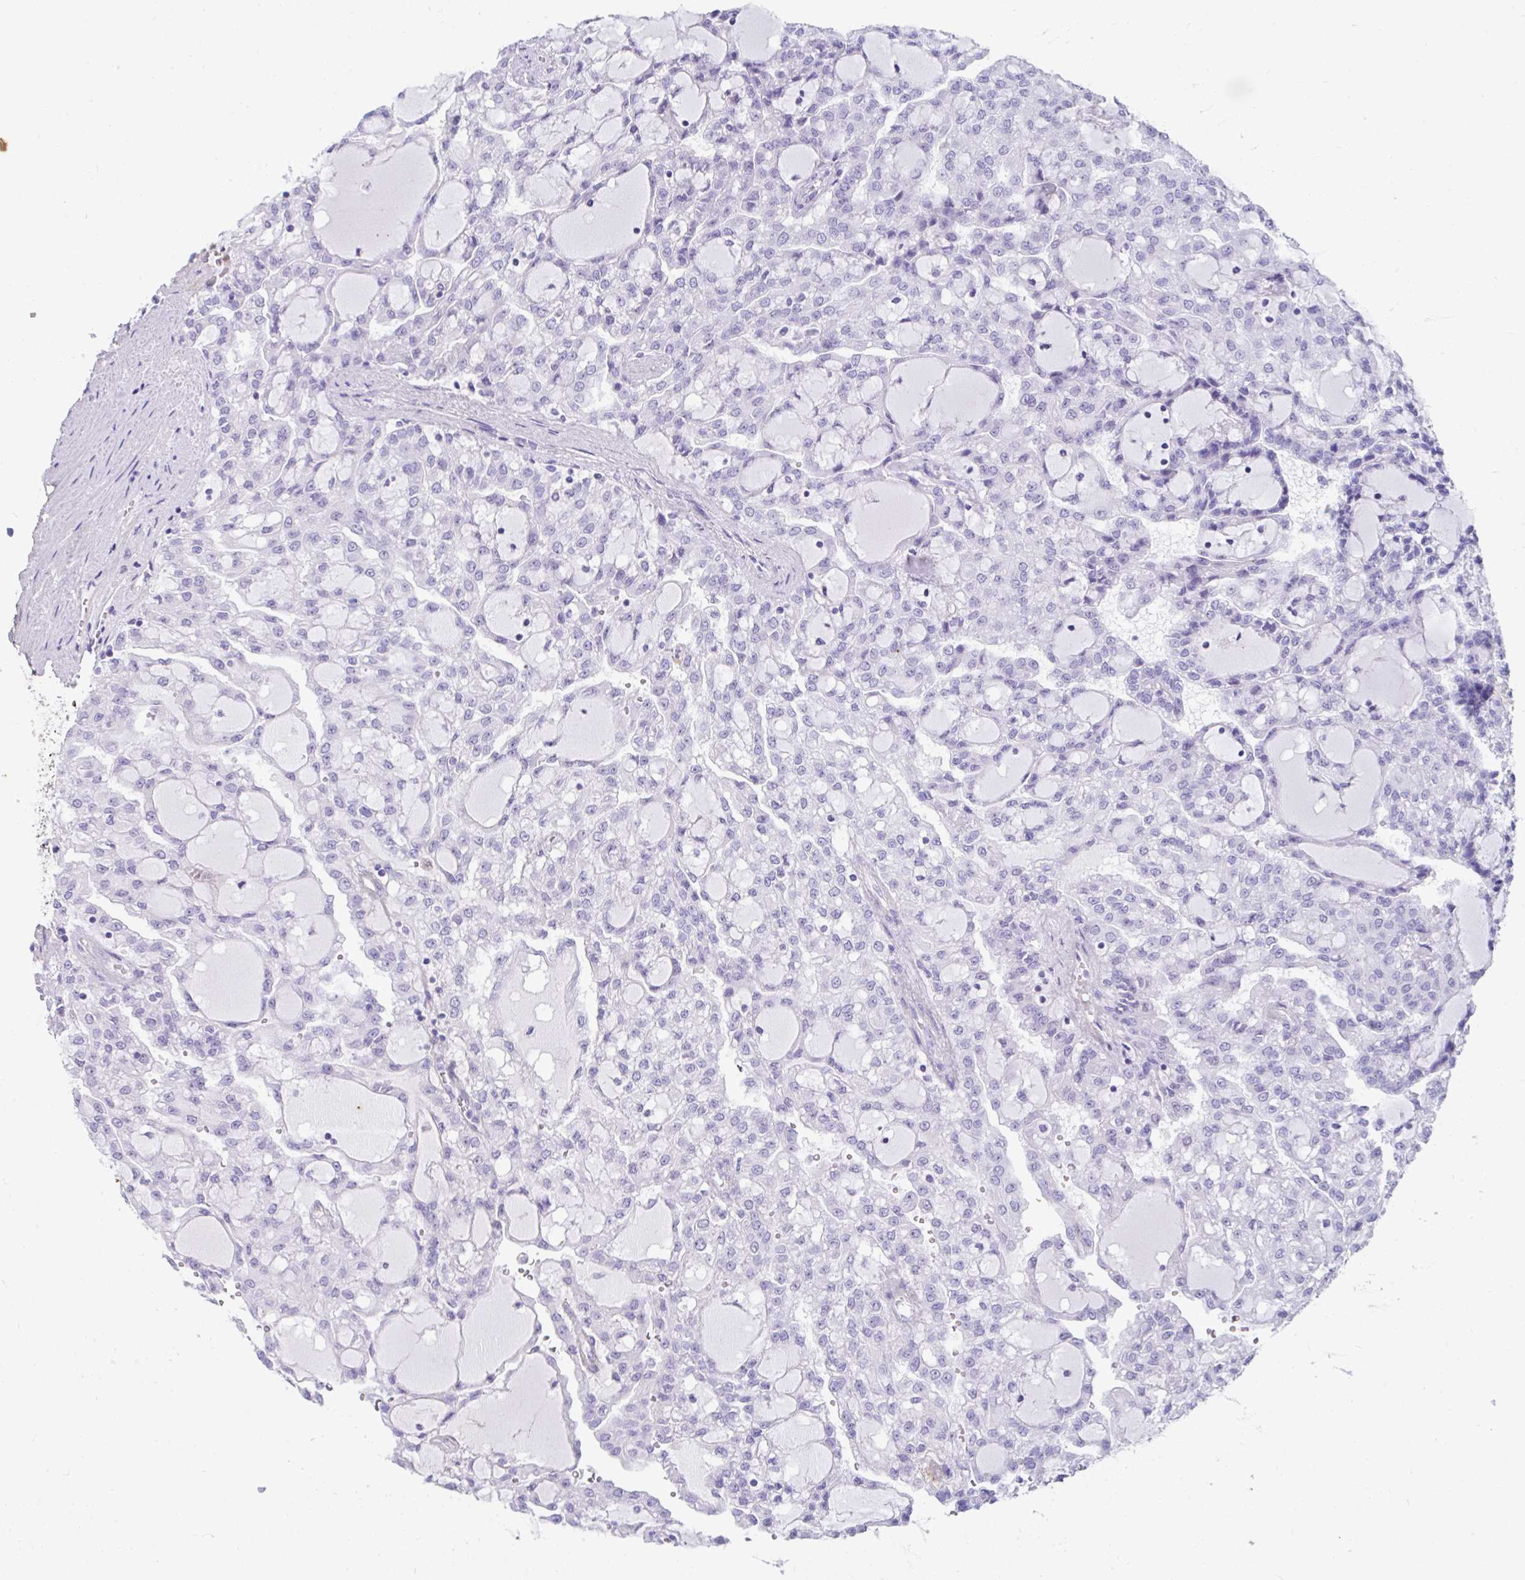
{"staining": {"intensity": "negative", "quantity": "none", "location": "none"}, "tissue": "renal cancer", "cell_type": "Tumor cells", "image_type": "cancer", "snomed": [{"axis": "morphology", "description": "Adenocarcinoma, NOS"}, {"axis": "topography", "description": "Kidney"}], "caption": "Immunohistochemistry (IHC) micrograph of human adenocarcinoma (renal) stained for a protein (brown), which demonstrates no staining in tumor cells. (DAB immunohistochemistry visualized using brightfield microscopy, high magnification).", "gene": "LHFPL6", "patient": {"sex": "male", "age": 63}}